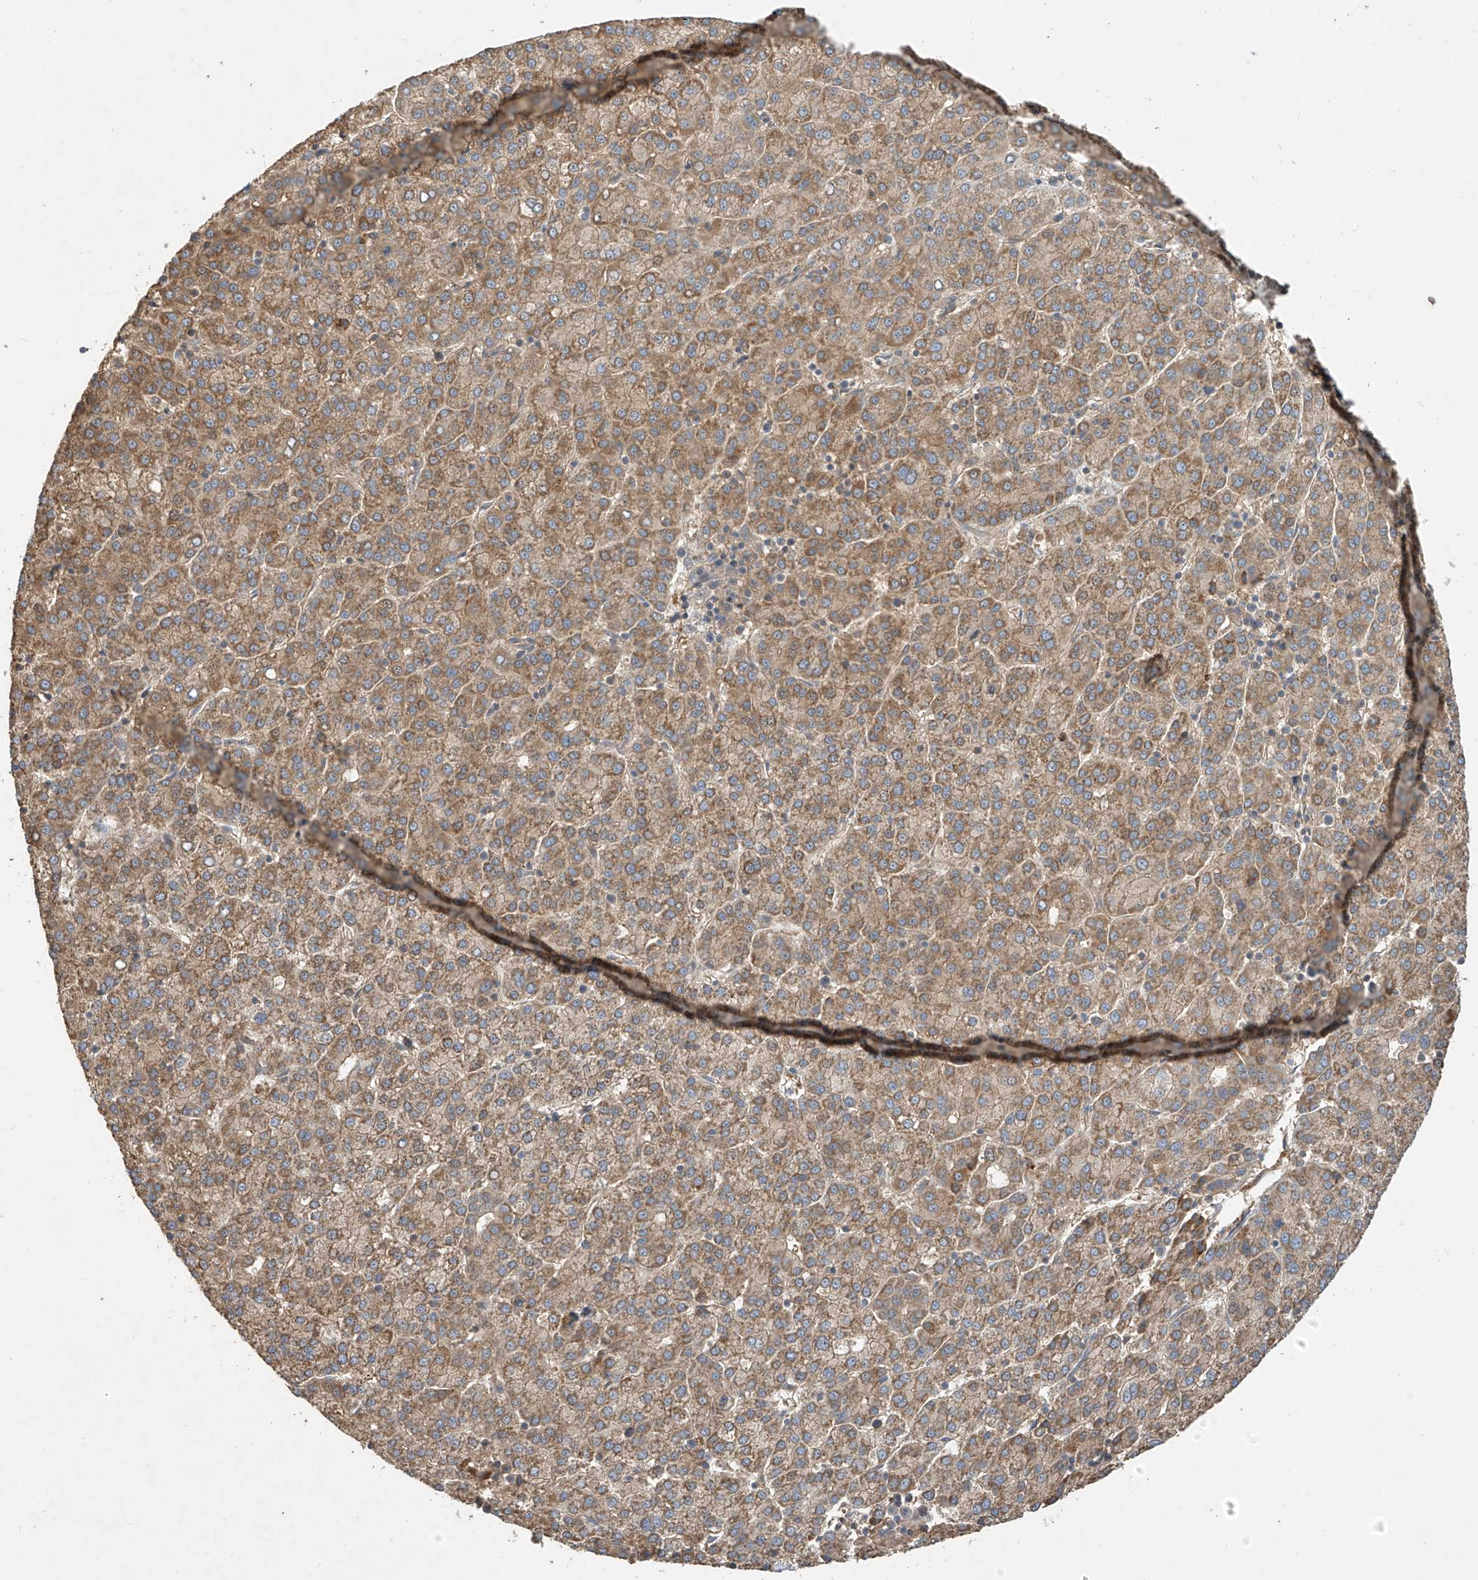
{"staining": {"intensity": "moderate", "quantity": ">75%", "location": "cytoplasmic/membranous"}, "tissue": "liver cancer", "cell_type": "Tumor cells", "image_type": "cancer", "snomed": [{"axis": "morphology", "description": "Carcinoma, Hepatocellular, NOS"}, {"axis": "topography", "description": "Liver"}], "caption": "Liver cancer (hepatocellular carcinoma) stained with immunohistochemistry (IHC) demonstrates moderate cytoplasmic/membranous expression in approximately >75% of tumor cells.", "gene": "CACNA2D4", "patient": {"sex": "female", "age": 58}}